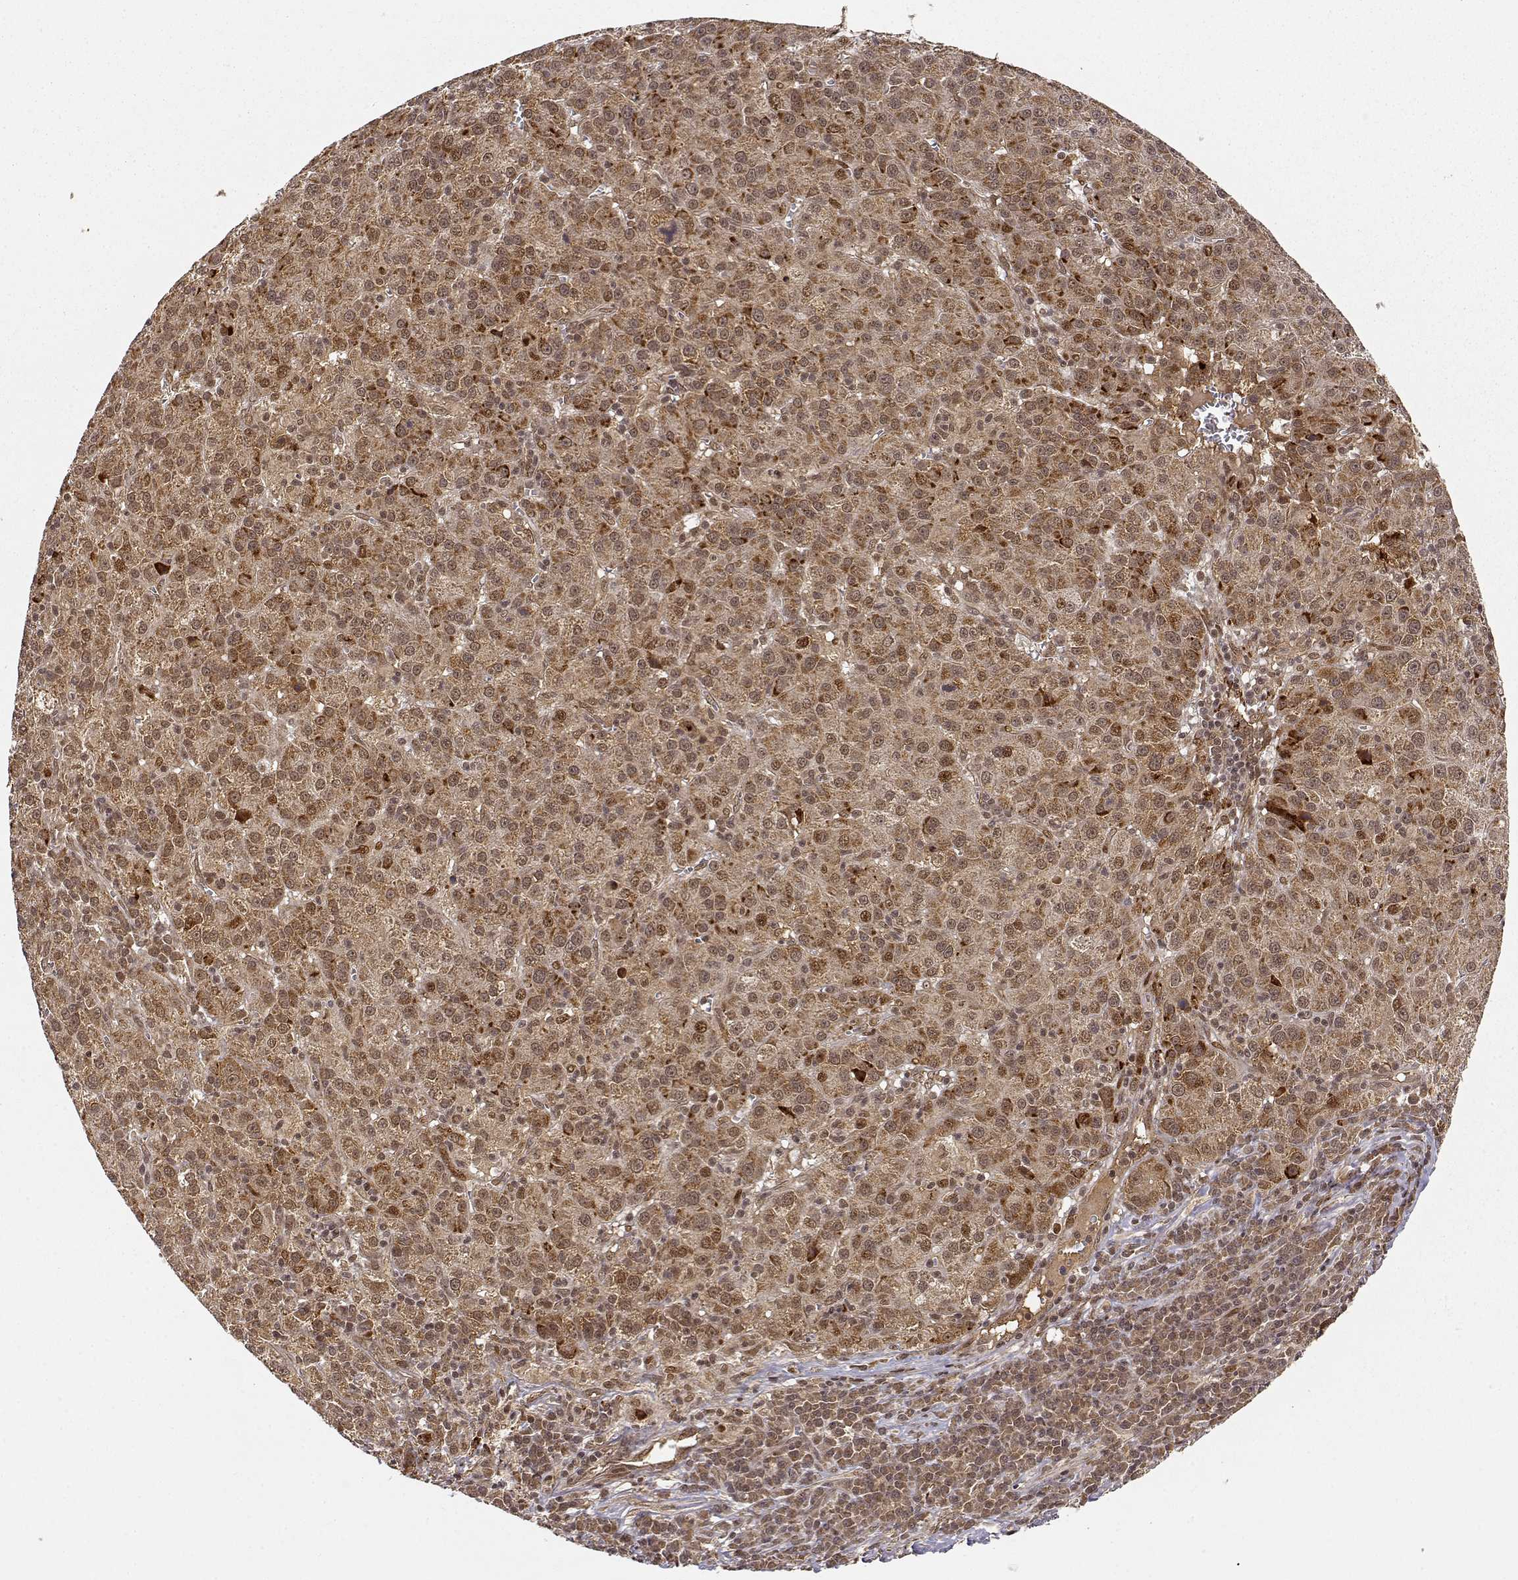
{"staining": {"intensity": "weak", "quantity": ">75%", "location": "cytoplasmic/membranous,nuclear"}, "tissue": "liver cancer", "cell_type": "Tumor cells", "image_type": "cancer", "snomed": [{"axis": "morphology", "description": "Carcinoma, Hepatocellular, NOS"}, {"axis": "topography", "description": "Liver"}], "caption": "A low amount of weak cytoplasmic/membranous and nuclear staining is identified in approximately >75% of tumor cells in hepatocellular carcinoma (liver) tissue.", "gene": "MAEA", "patient": {"sex": "female", "age": 60}}